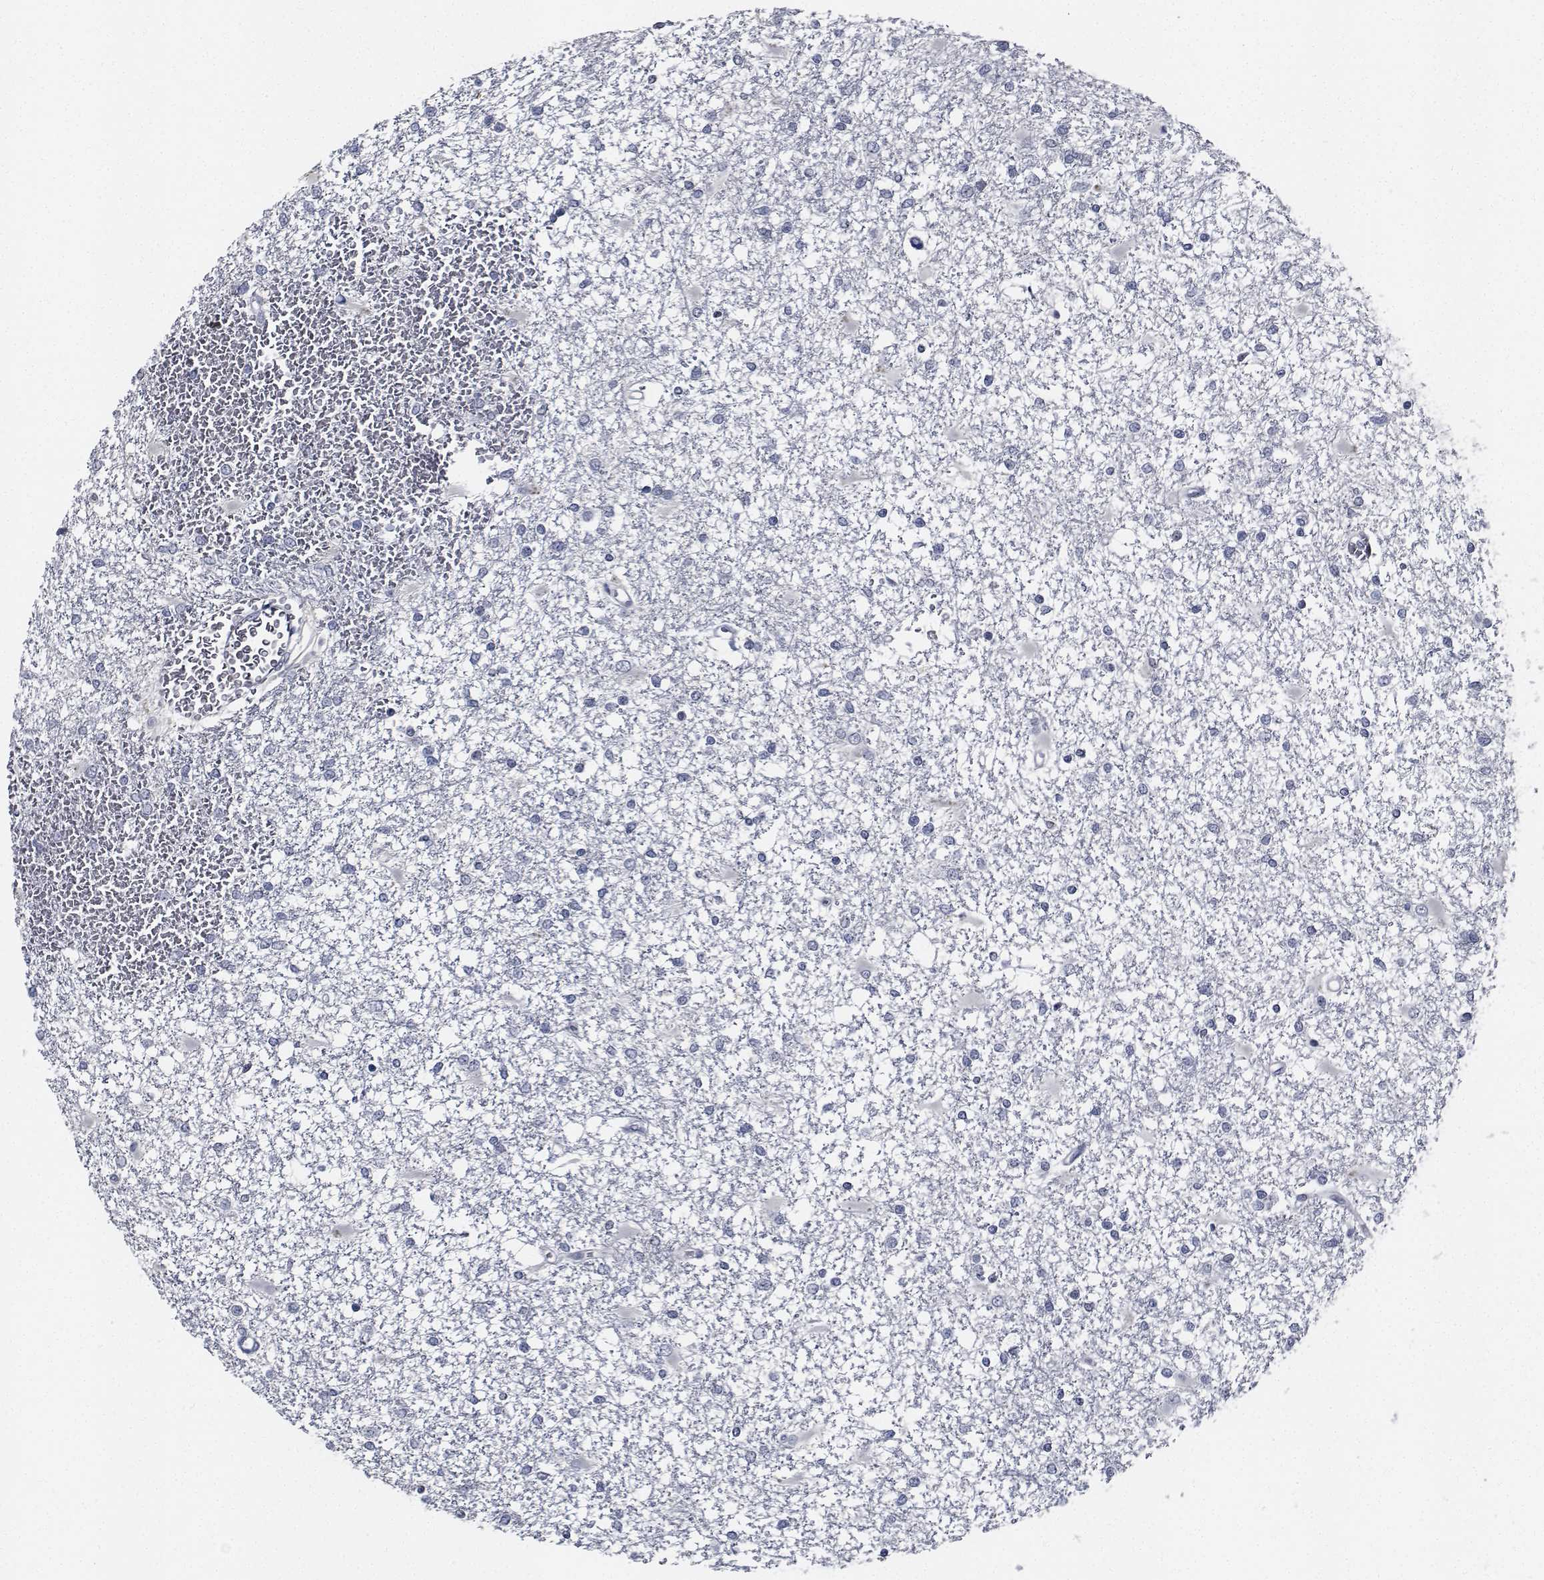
{"staining": {"intensity": "negative", "quantity": "none", "location": "none"}, "tissue": "glioma", "cell_type": "Tumor cells", "image_type": "cancer", "snomed": [{"axis": "morphology", "description": "Glioma, malignant, High grade"}, {"axis": "topography", "description": "Cerebral cortex"}], "caption": "Glioma stained for a protein using immunohistochemistry (IHC) demonstrates no positivity tumor cells.", "gene": "NVL", "patient": {"sex": "male", "age": 79}}